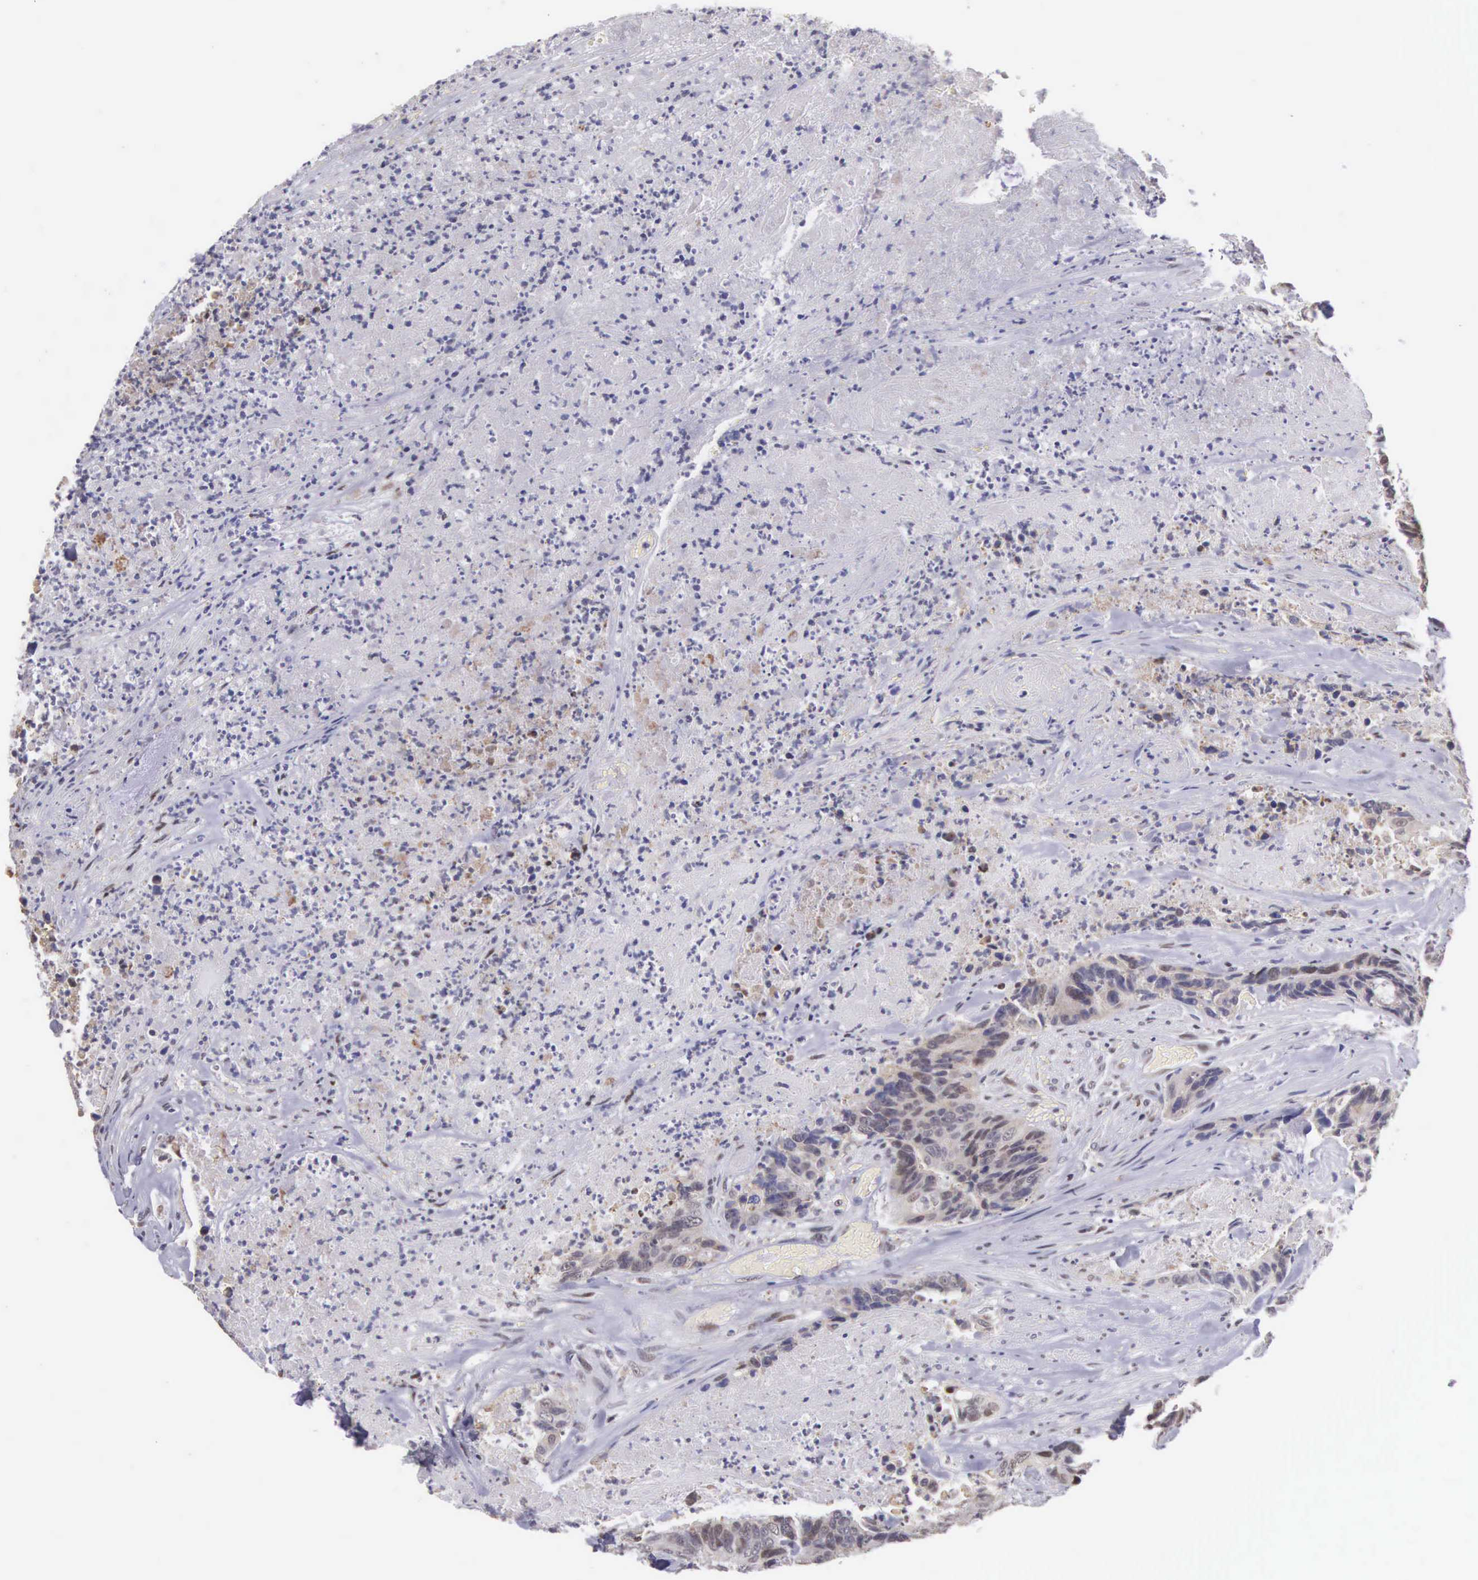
{"staining": {"intensity": "weak", "quantity": ">75%", "location": "cytoplasmic/membranous"}, "tissue": "colorectal cancer", "cell_type": "Tumor cells", "image_type": "cancer", "snomed": [{"axis": "morphology", "description": "Adenocarcinoma, NOS"}, {"axis": "topography", "description": "Rectum"}], "caption": "Weak cytoplasmic/membranous expression is present in approximately >75% of tumor cells in colorectal cancer. The staining was performed using DAB, with brown indicating positive protein expression. Nuclei are stained blue with hematoxylin.", "gene": "SLC25A21", "patient": {"sex": "female", "age": 65}}